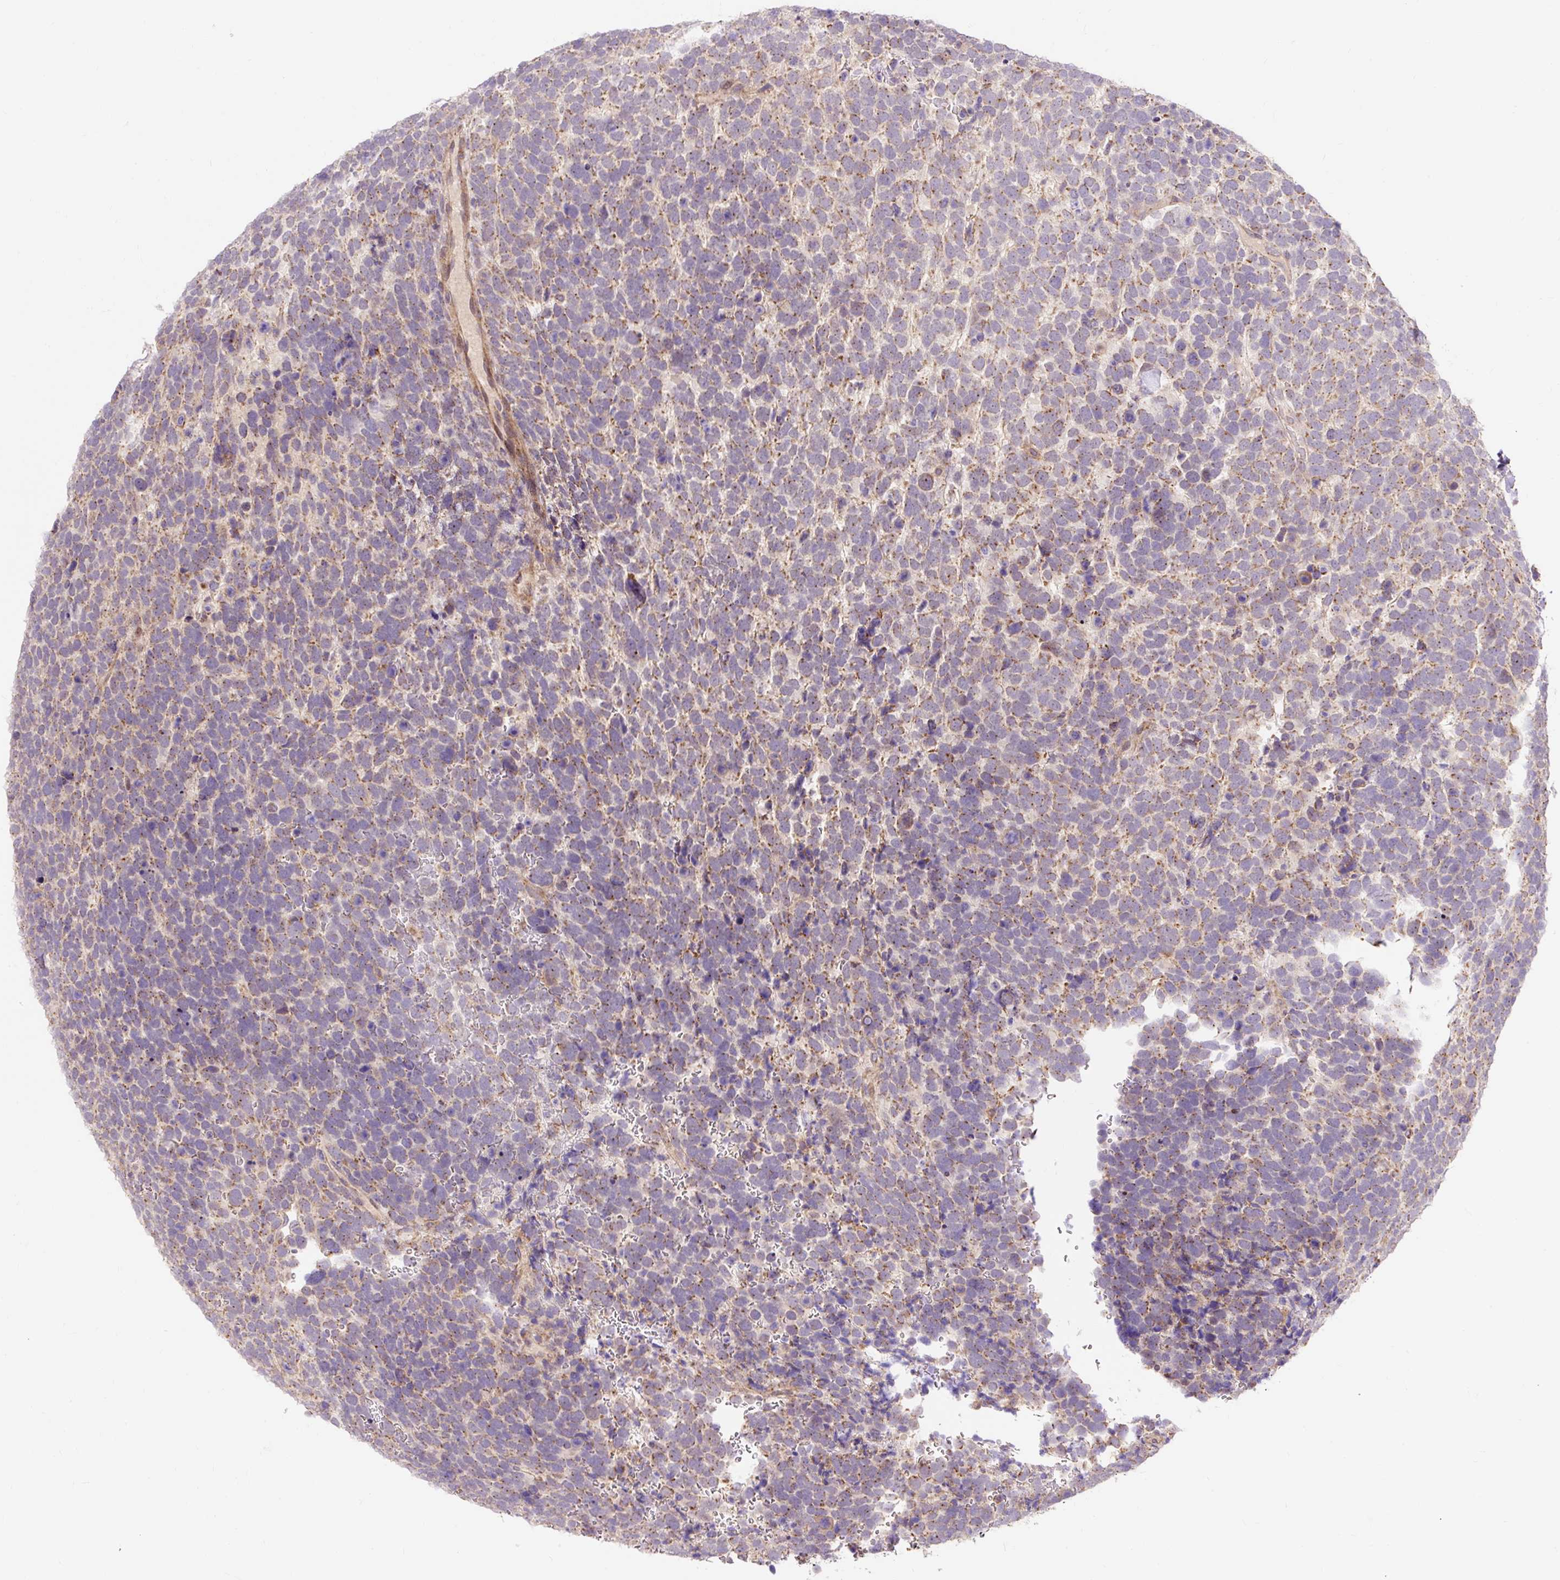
{"staining": {"intensity": "moderate", "quantity": "25%-75%", "location": "cytoplasmic/membranous"}, "tissue": "urothelial cancer", "cell_type": "Tumor cells", "image_type": "cancer", "snomed": [{"axis": "morphology", "description": "Urothelial carcinoma, High grade"}, {"axis": "topography", "description": "Urinary bladder"}], "caption": "A histopathology image showing moderate cytoplasmic/membranous expression in about 25%-75% of tumor cells in urothelial carcinoma (high-grade), as visualized by brown immunohistochemical staining.", "gene": "TRIAP1", "patient": {"sex": "female", "age": 82}}